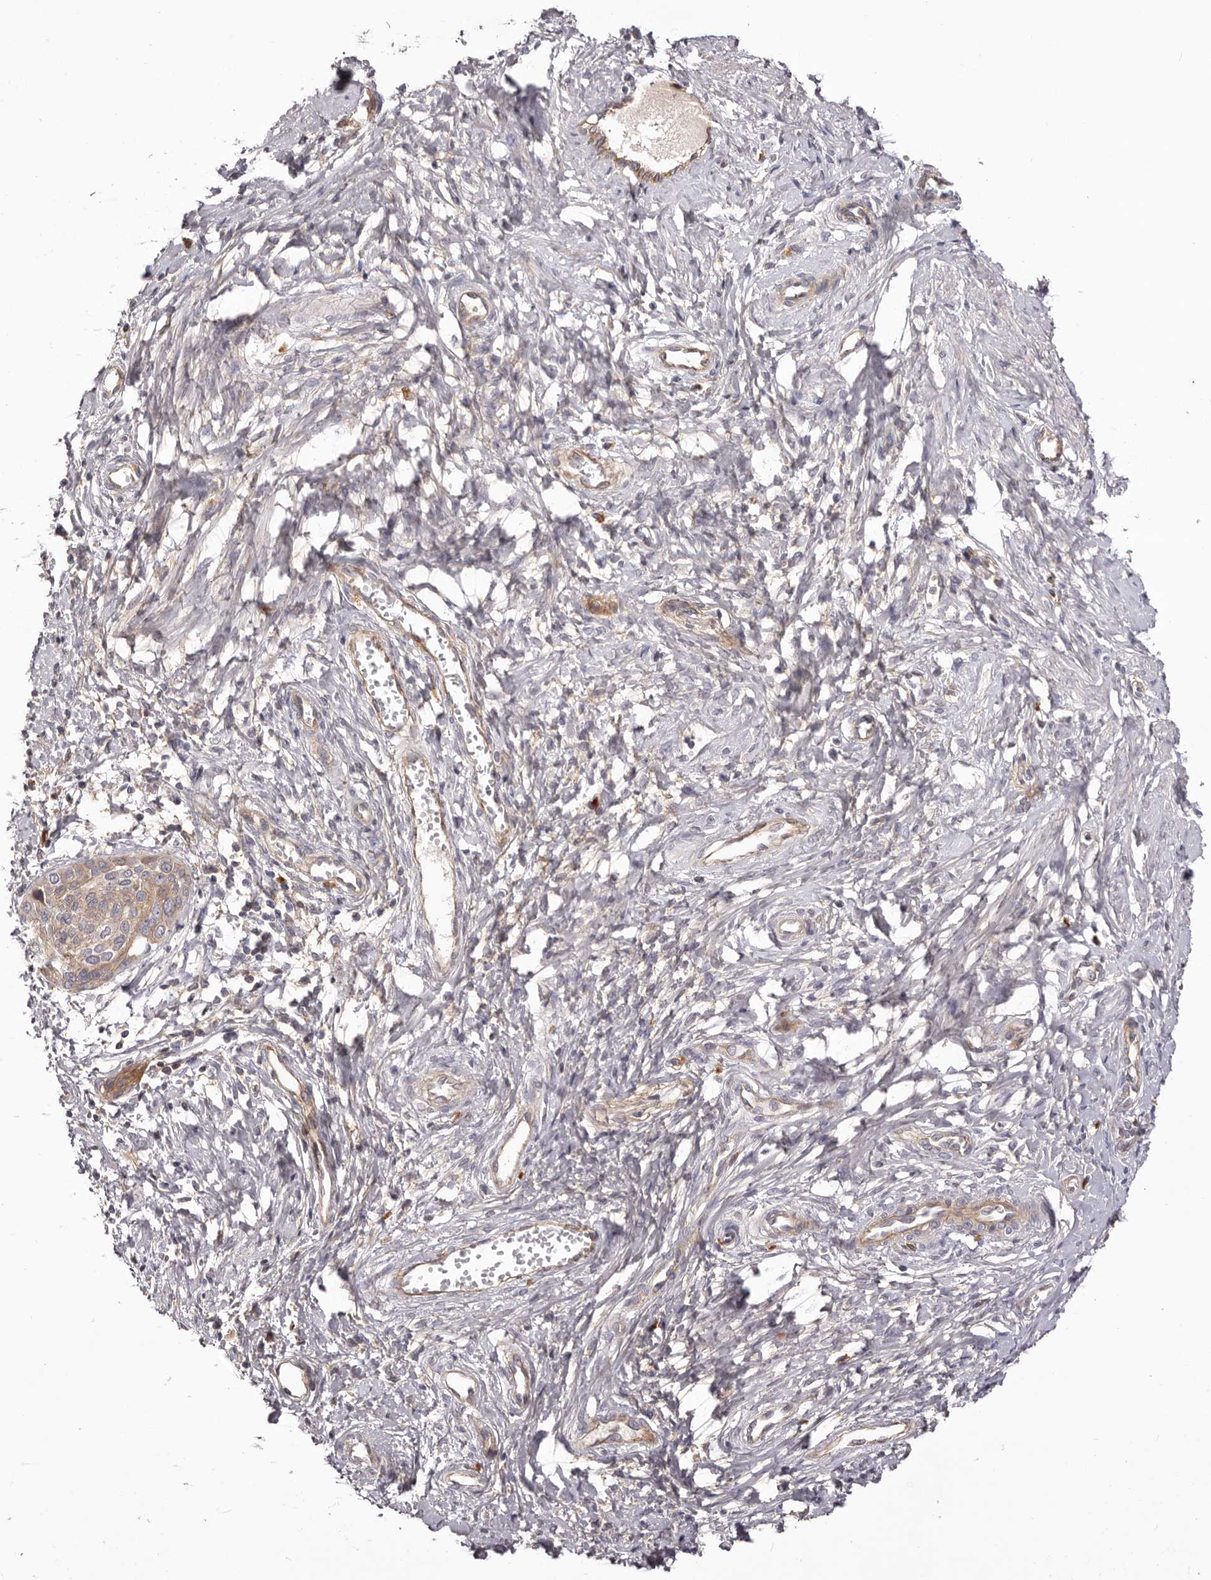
{"staining": {"intensity": "moderate", "quantity": ">75%", "location": "cytoplasmic/membranous"}, "tissue": "cervical cancer", "cell_type": "Tumor cells", "image_type": "cancer", "snomed": [{"axis": "morphology", "description": "Squamous cell carcinoma, NOS"}, {"axis": "topography", "description": "Cervix"}], "caption": "The photomicrograph exhibits a brown stain indicating the presence of a protein in the cytoplasmic/membranous of tumor cells in cervical cancer (squamous cell carcinoma).", "gene": "DMRT2", "patient": {"sex": "female", "age": 37}}